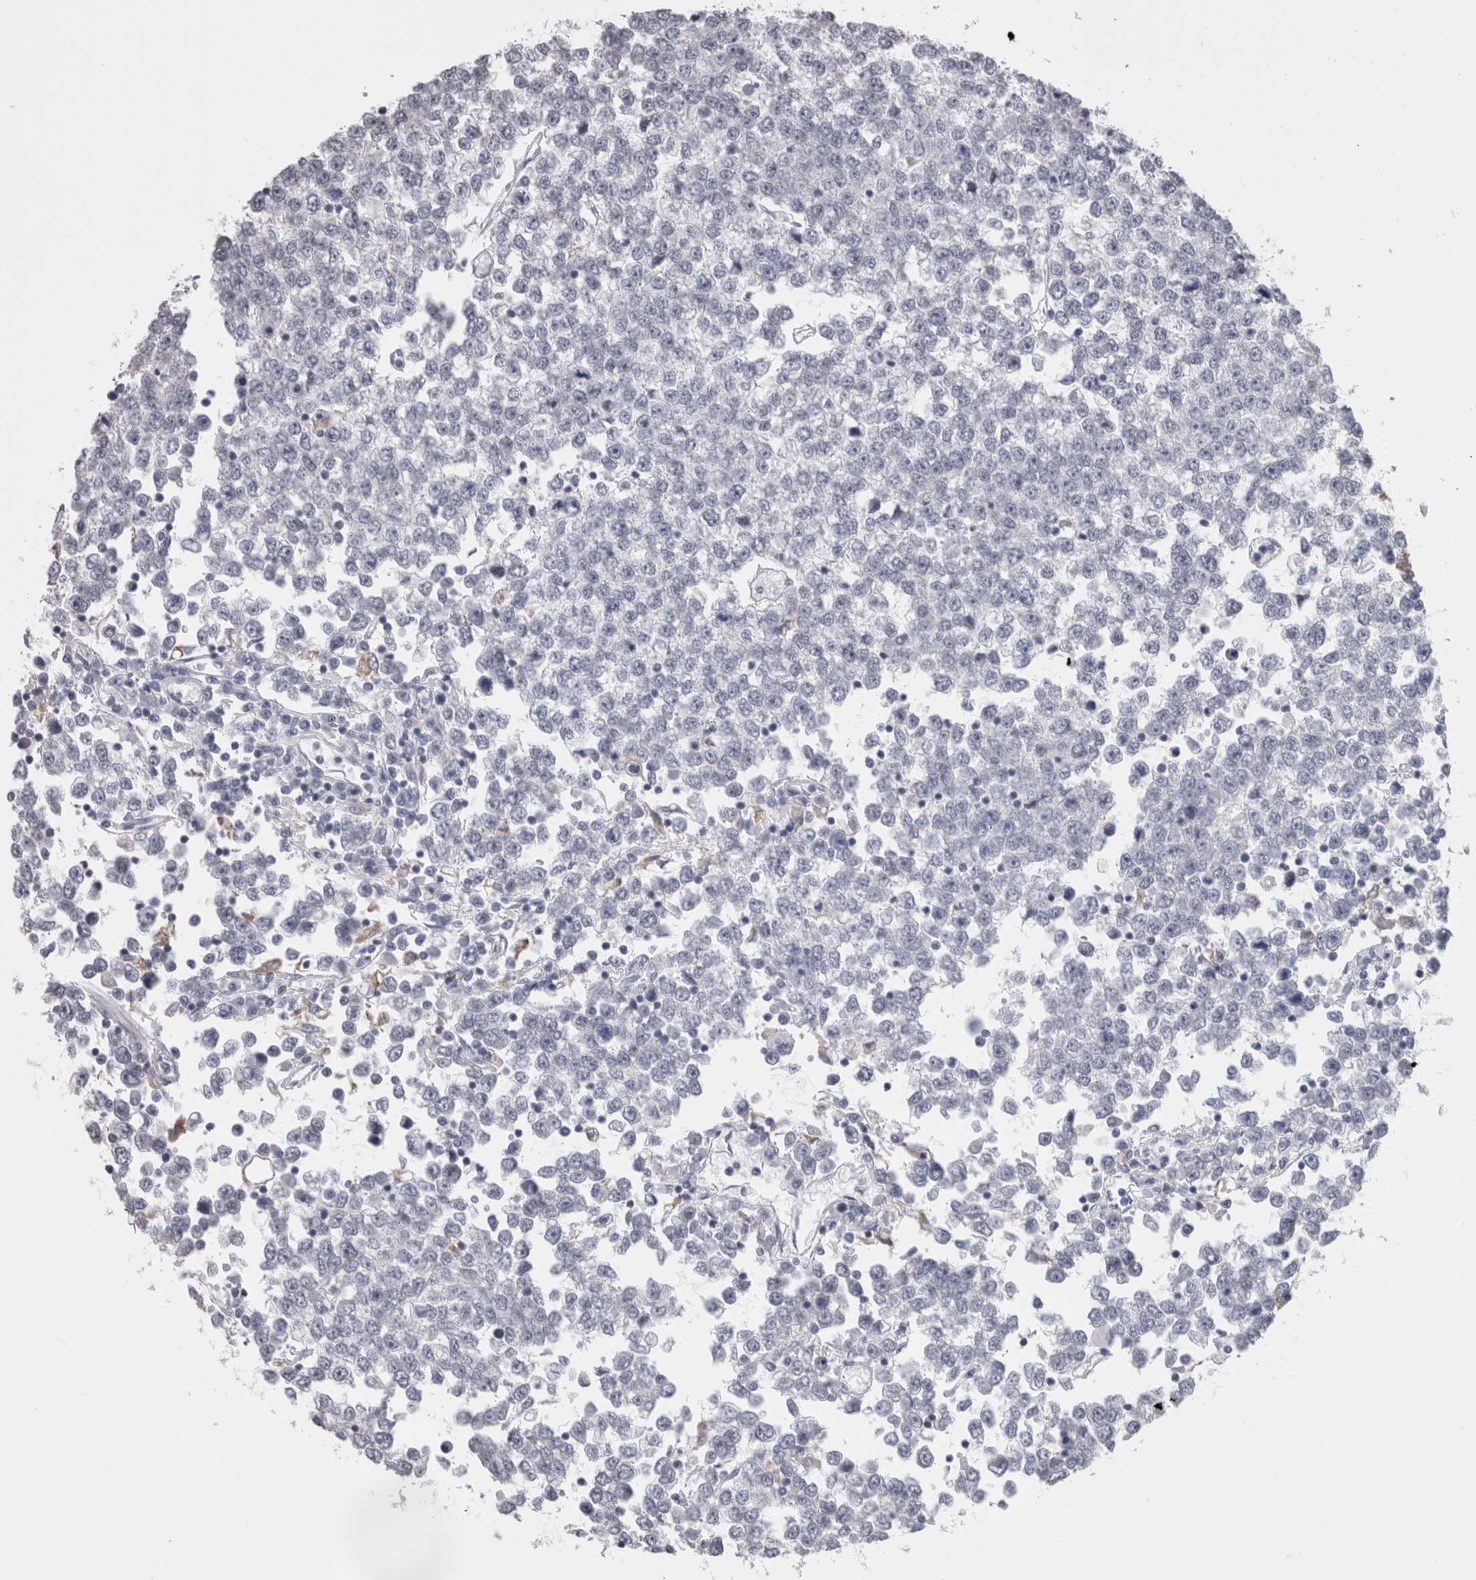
{"staining": {"intensity": "negative", "quantity": "none", "location": "none"}, "tissue": "testis cancer", "cell_type": "Tumor cells", "image_type": "cancer", "snomed": [{"axis": "morphology", "description": "Seminoma, NOS"}, {"axis": "topography", "description": "Testis"}], "caption": "Histopathology image shows no significant protein expression in tumor cells of testis cancer (seminoma). (Stains: DAB (3,3'-diaminobenzidine) immunohistochemistry with hematoxylin counter stain, Microscopy: brightfield microscopy at high magnification).", "gene": "GDAP1", "patient": {"sex": "male", "age": 65}}